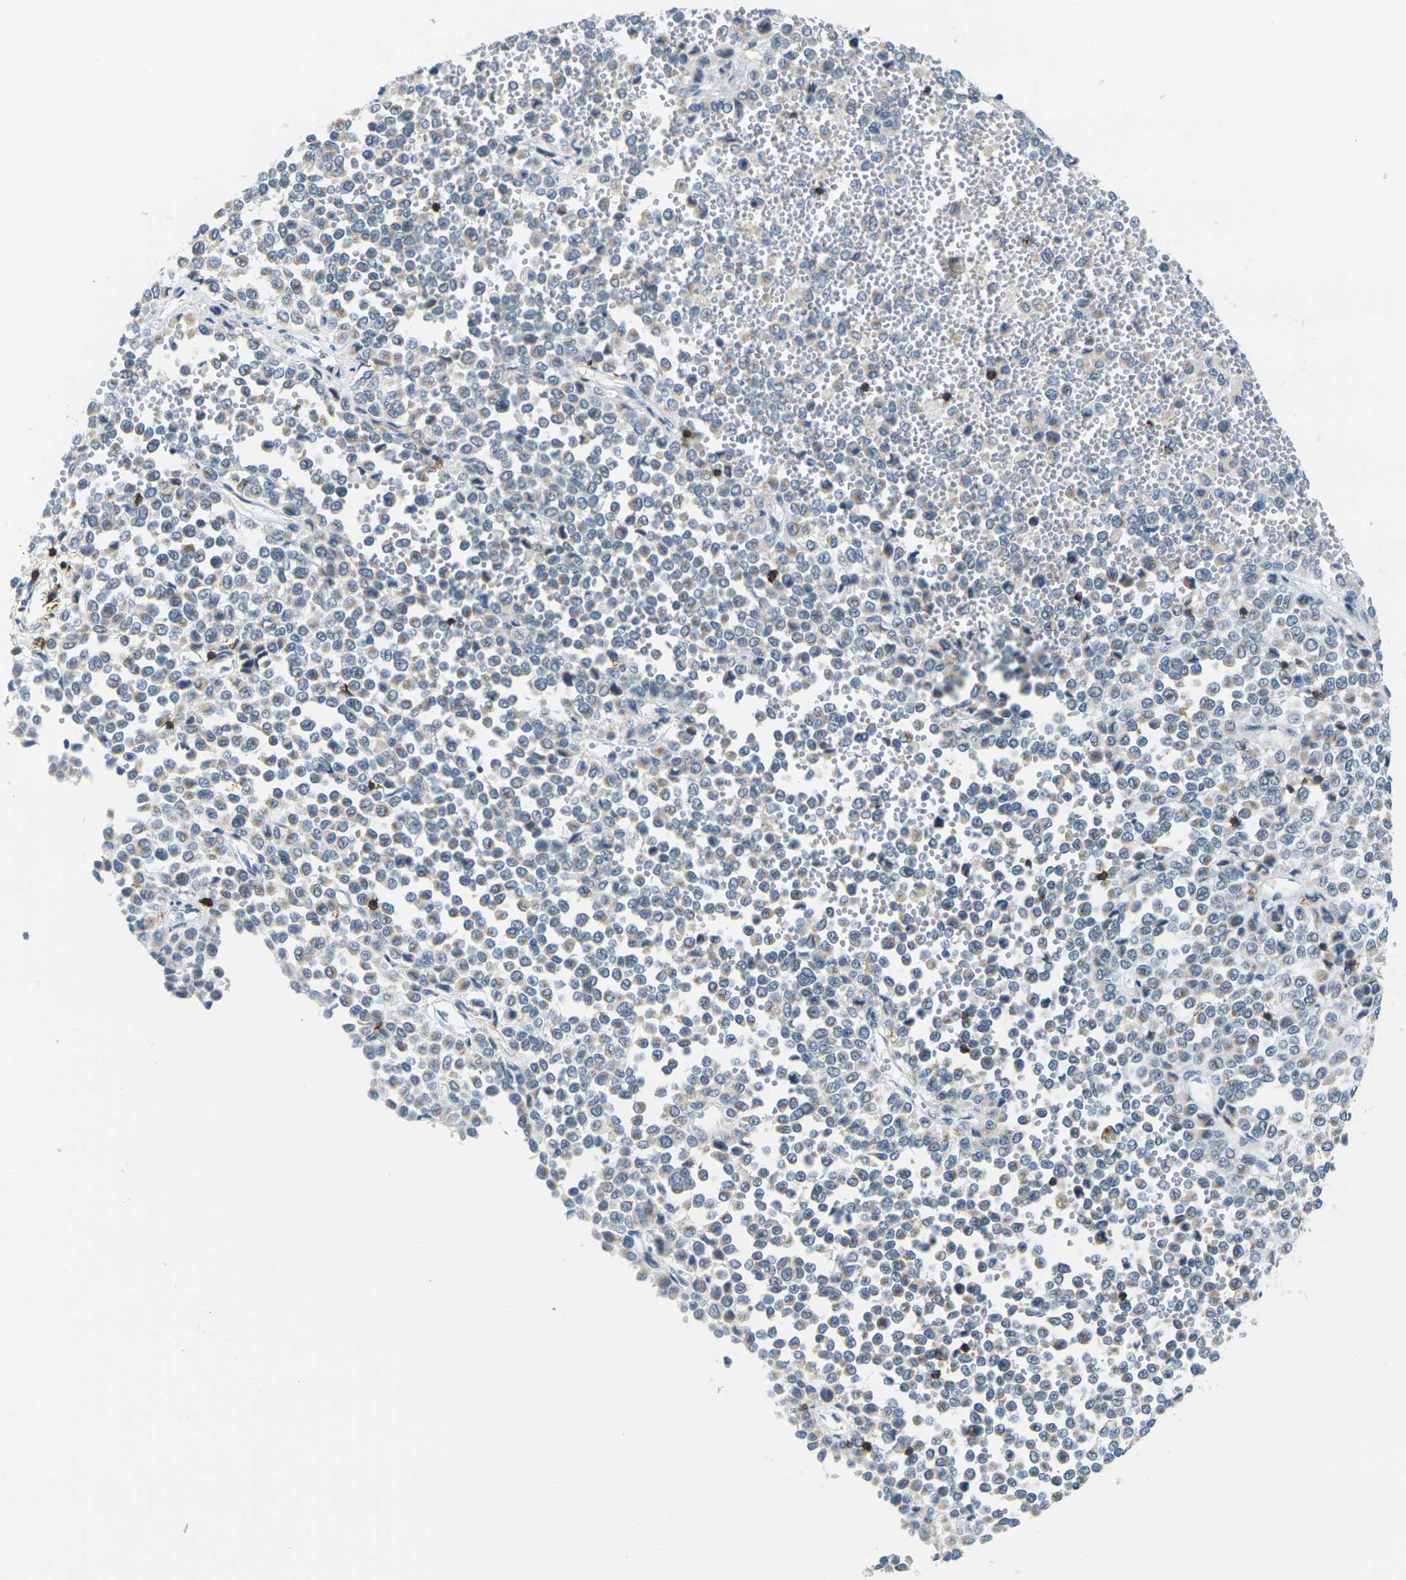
{"staining": {"intensity": "weak", "quantity": "<25%", "location": "cytoplasmic/membranous"}, "tissue": "melanoma", "cell_type": "Tumor cells", "image_type": "cancer", "snomed": [{"axis": "morphology", "description": "Malignant melanoma, Metastatic site"}, {"axis": "topography", "description": "Pancreas"}], "caption": "DAB (3,3'-diaminobenzidine) immunohistochemical staining of human malignant melanoma (metastatic site) shows no significant positivity in tumor cells.", "gene": "CD3D", "patient": {"sex": "female", "age": 30}}